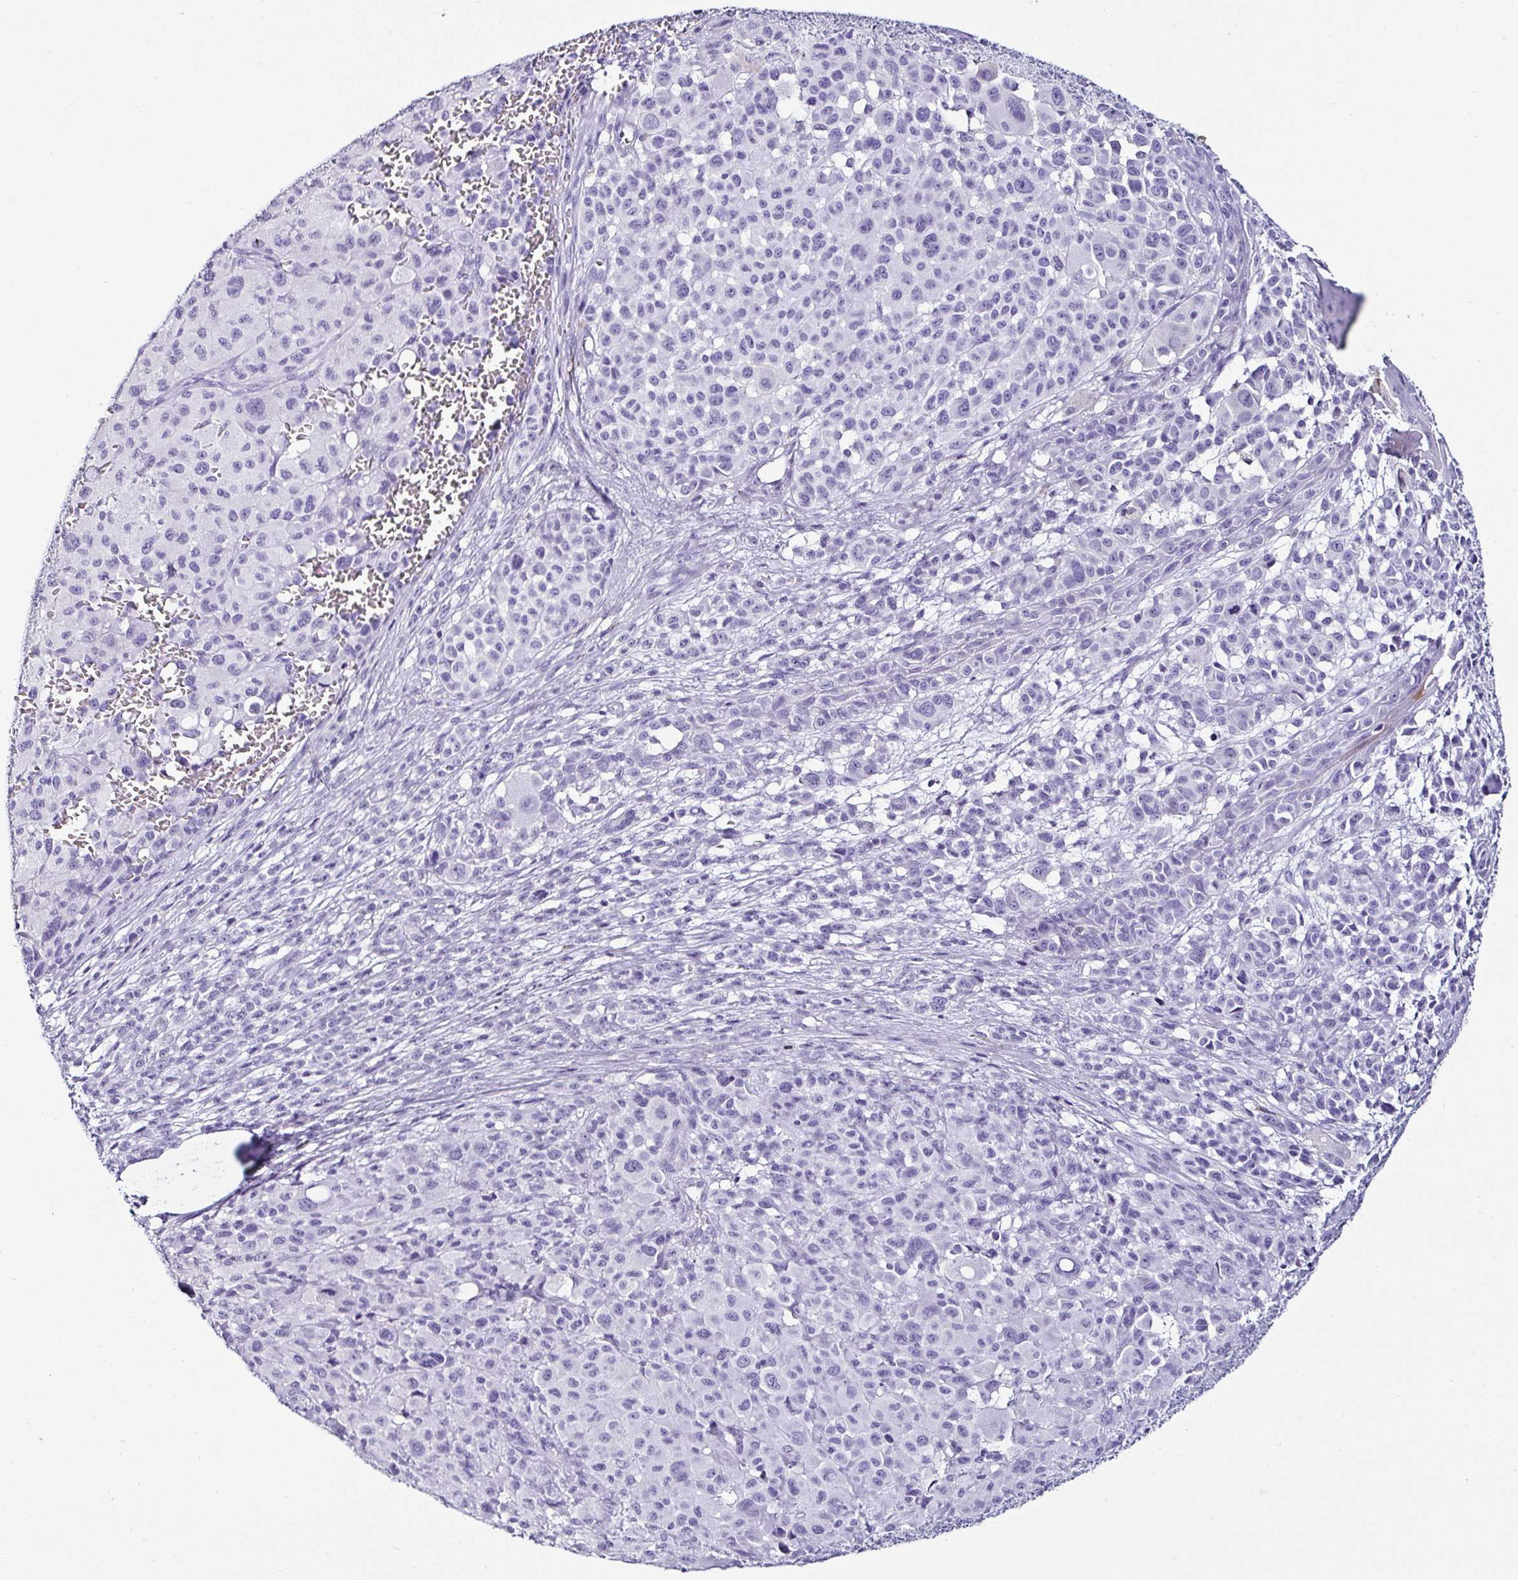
{"staining": {"intensity": "negative", "quantity": "none", "location": "none"}, "tissue": "melanoma", "cell_type": "Tumor cells", "image_type": "cancer", "snomed": [{"axis": "morphology", "description": "Malignant melanoma, NOS"}, {"axis": "topography", "description": "Skin"}], "caption": "The IHC photomicrograph has no significant expression in tumor cells of melanoma tissue.", "gene": "SERPINB3", "patient": {"sex": "female", "age": 74}}